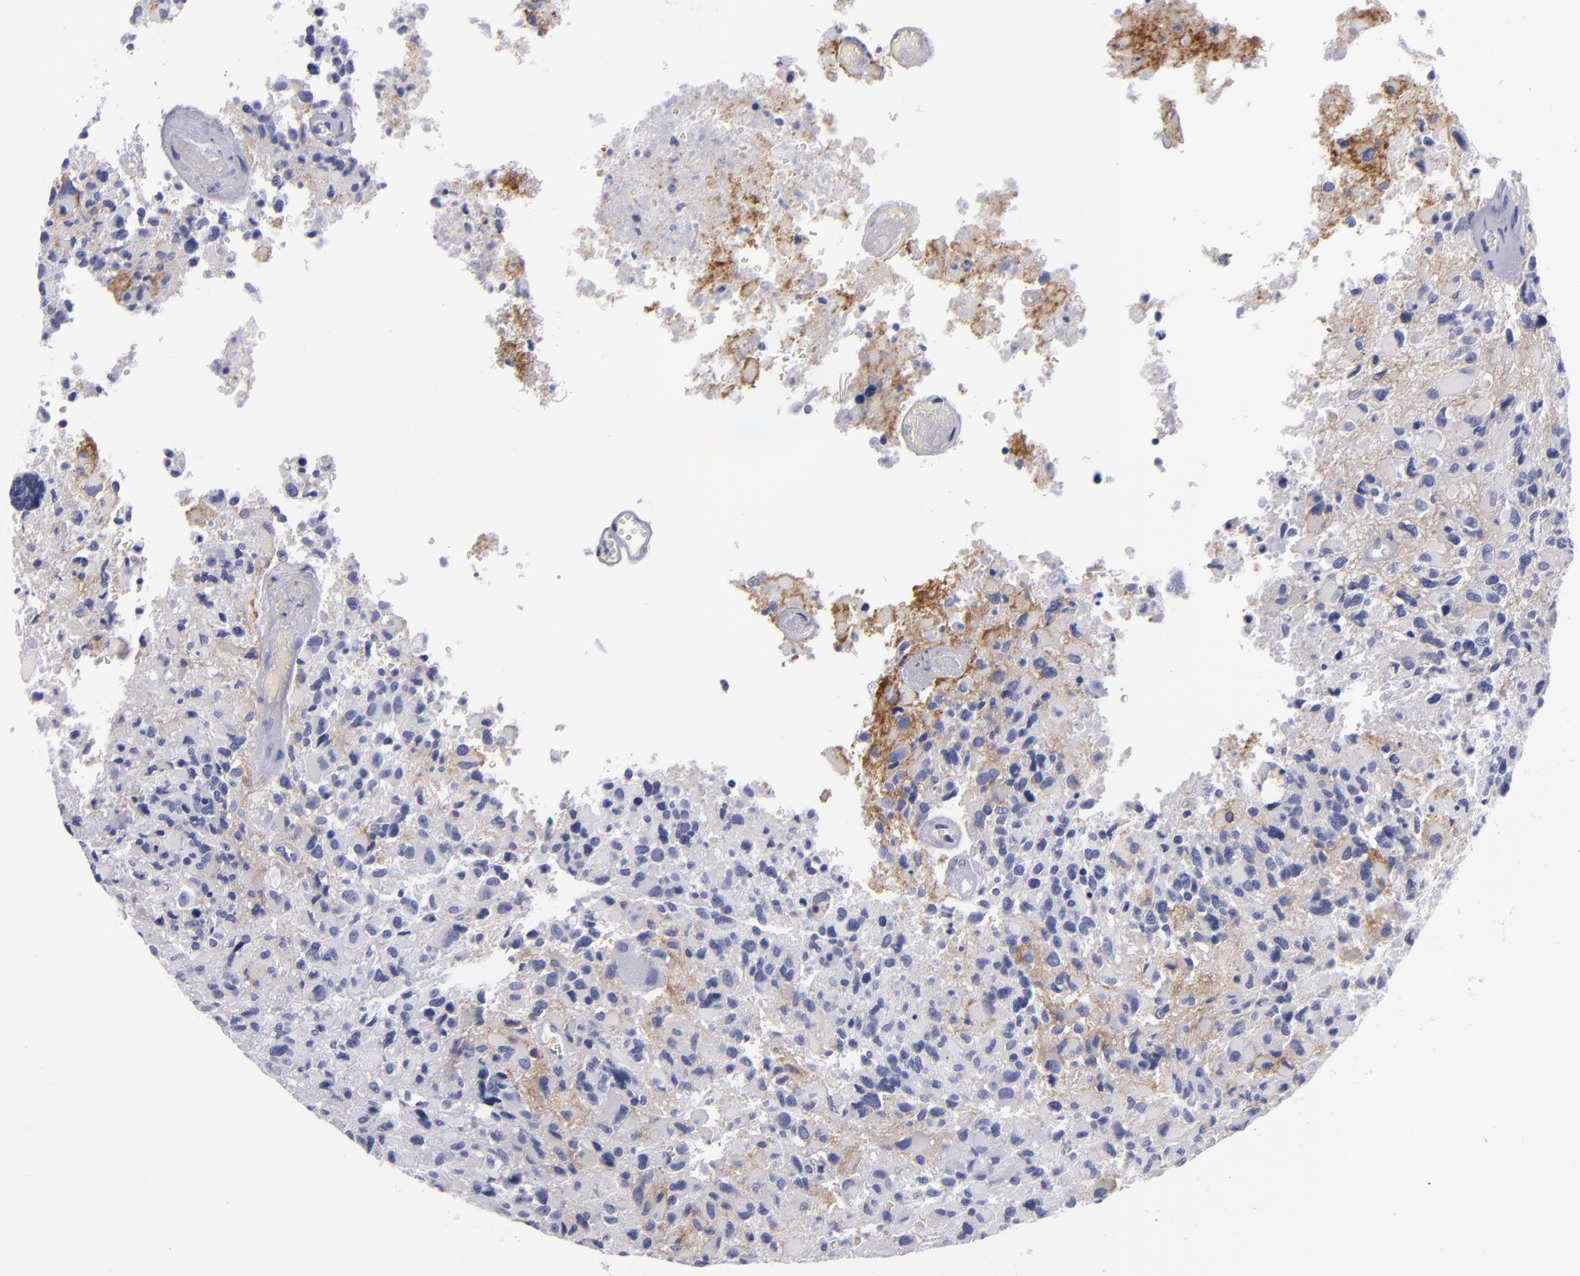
{"staining": {"intensity": "negative", "quantity": "none", "location": "none"}, "tissue": "glioma", "cell_type": "Tumor cells", "image_type": "cancer", "snomed": [{"axis": "morphology", "description": "Glioma, malignant, High grade"}, {"axis": "topography", "description": "Brain"}], "caption": "Histopathology image shows no significant protein expression in tumor cells of glioma.", "gene": "CD38", "patient": {"sex": "male", "age": 69}}